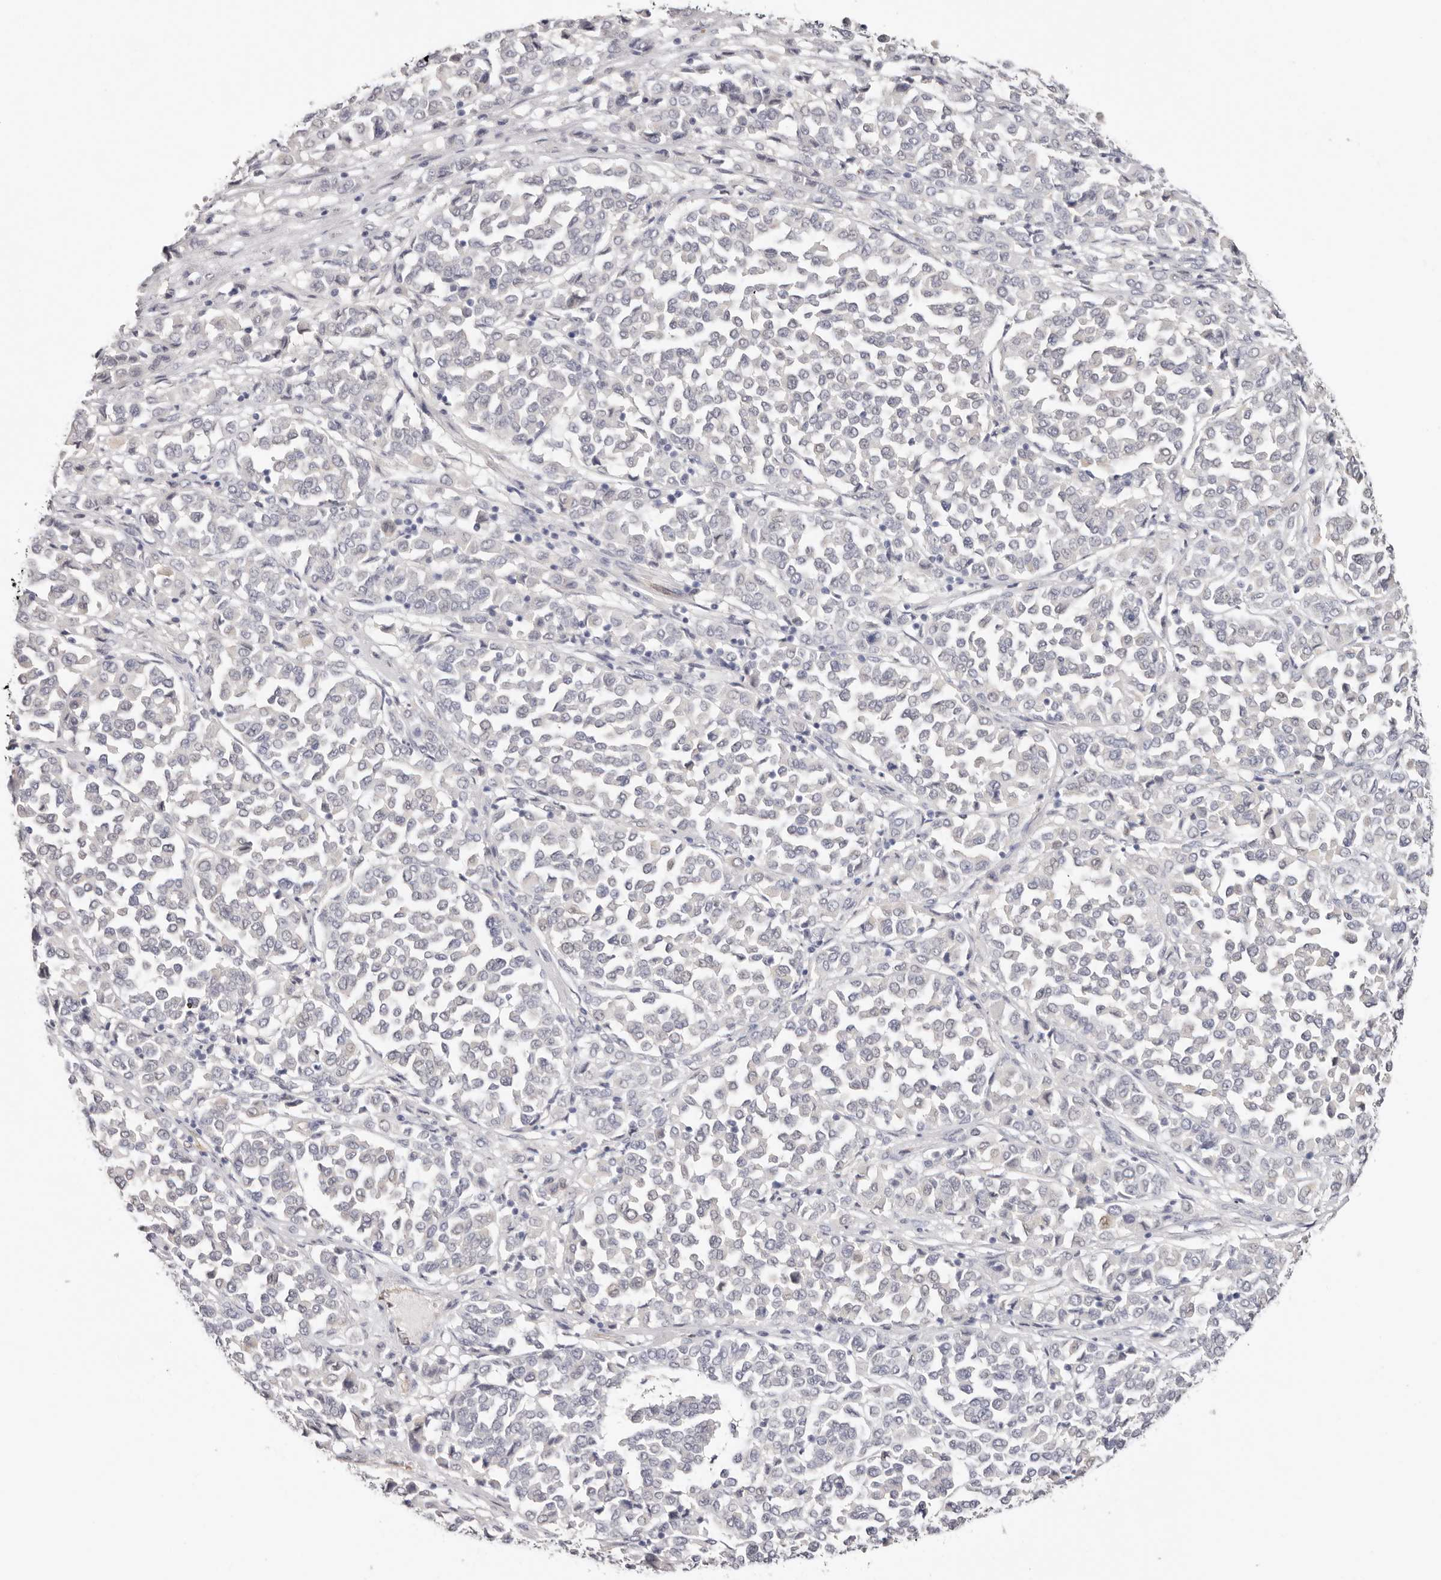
{"staining": {"intensity": "negative", "quantity": "none", "location": "none"}, "tissue": "melanoma", "cell_type": "Tumor cells", "image_type": "cancer", "snomed": [{"axis": "morphology", "description": "Malignant melanoma, Metastatic site"}, {"axis": "topography", "description": "Pancreas"}], "caption": "Tumor cells show no significant positivity in malignant melanoma (metastatic site). (DAB (3,3'-diaminobenzidine) immunohistochemistry with hematoxylin counter stain).", "gene": "PKDCC", "patient": {"sex": "female", "age": 30}}